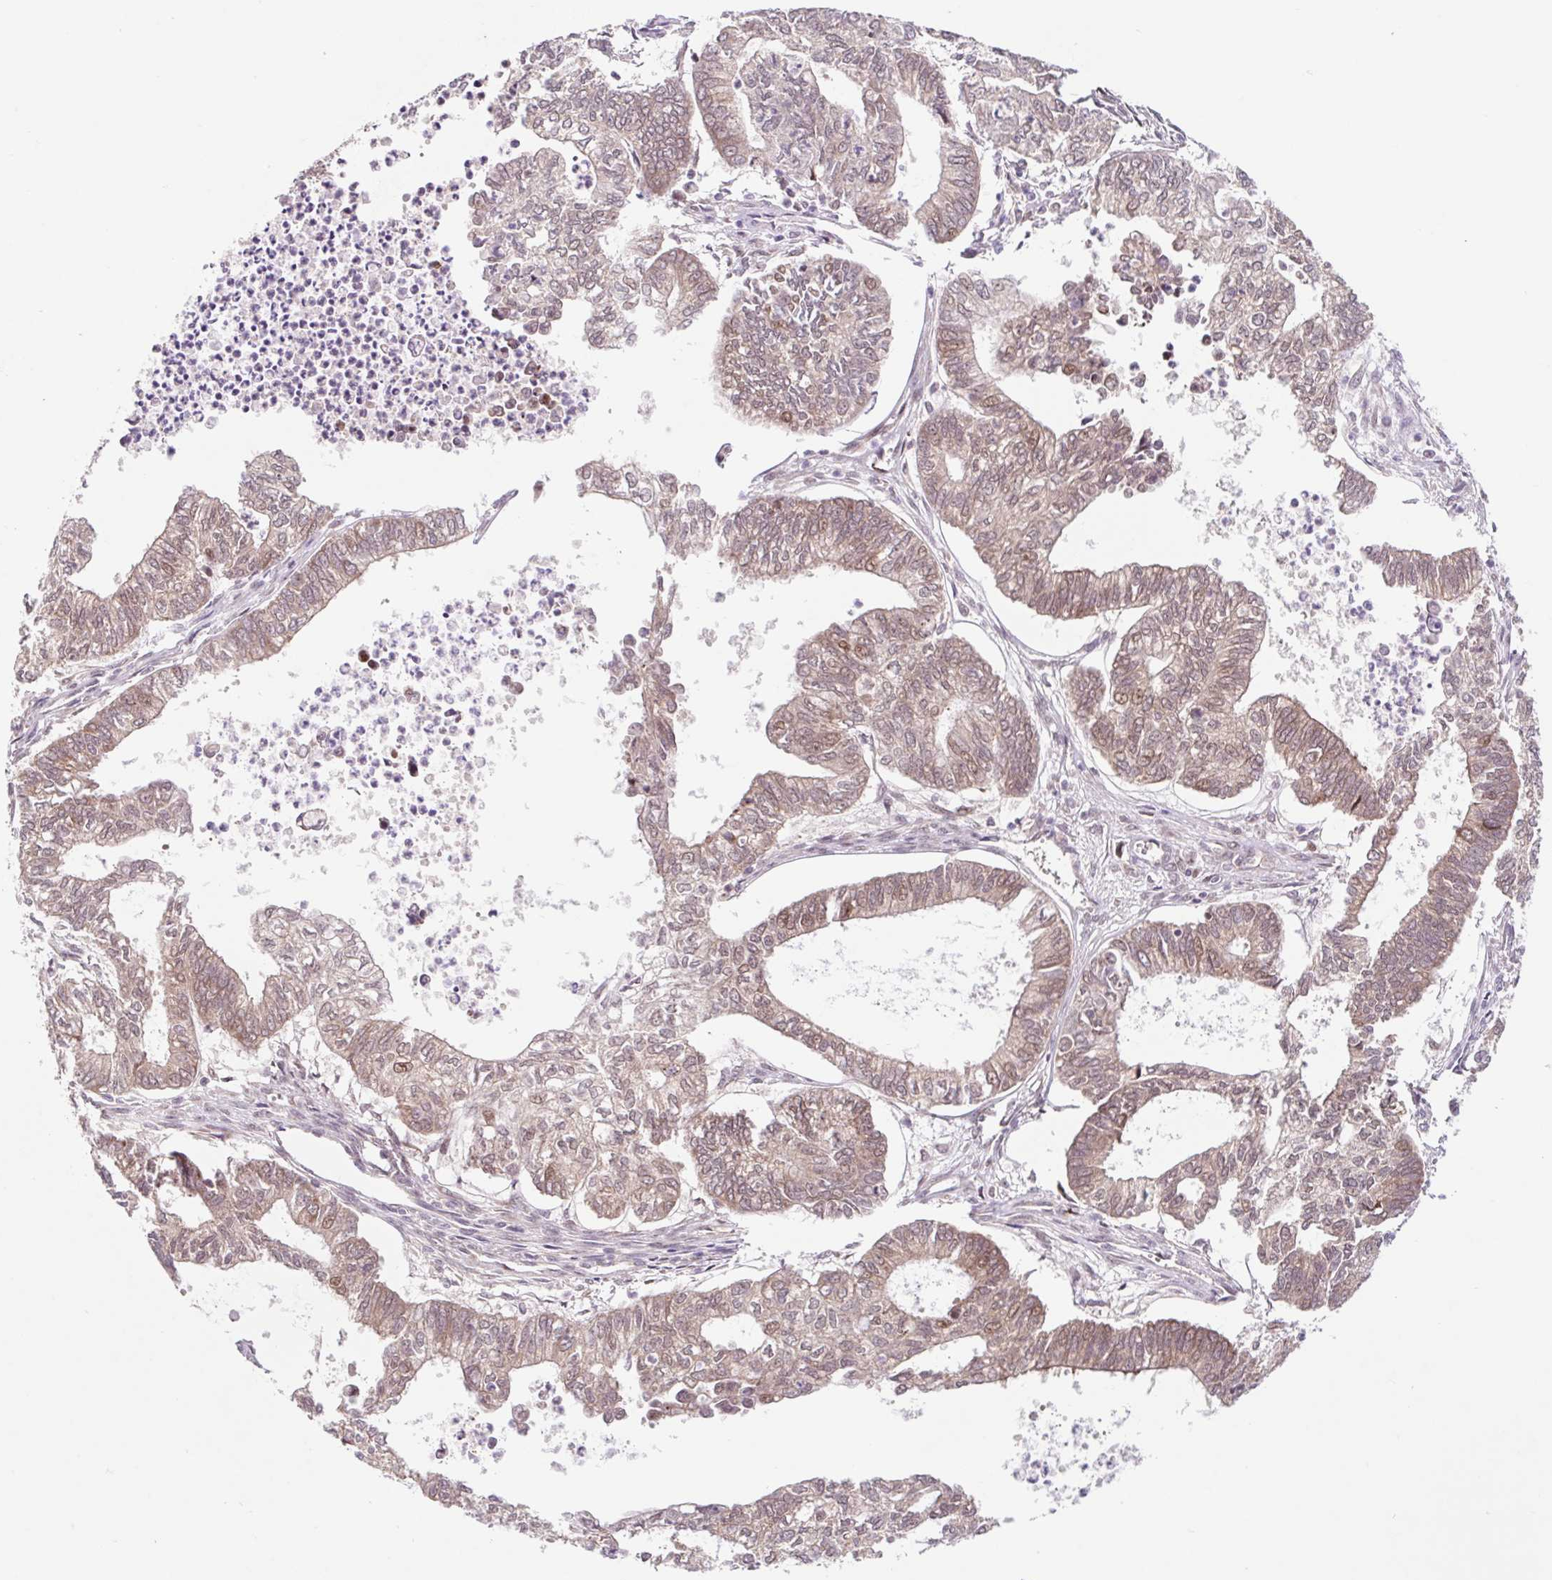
{"staining": {"intensity": "moderate", "quantity": ">75%", "location": "cytoplasmic/membranous,nuclear"}, "tissue": "ovarian cancer", "cell_type": "Tumor cells", "image_type": "cancer", "snomed": [{"axis": "morphology", "description": "Carcinoma, endometroid"}, {"axis": "topography", "description": "Ovary"}], "caption": "Protein expression analysis of human ovarian cancer (endometroid carcinoma) reveals moderate cytoplasmic/membranous and nuclear staining in approximately >75% of tumor cells.", "gene": "HFE", "patient": {"sex": "female", "age": 64}}